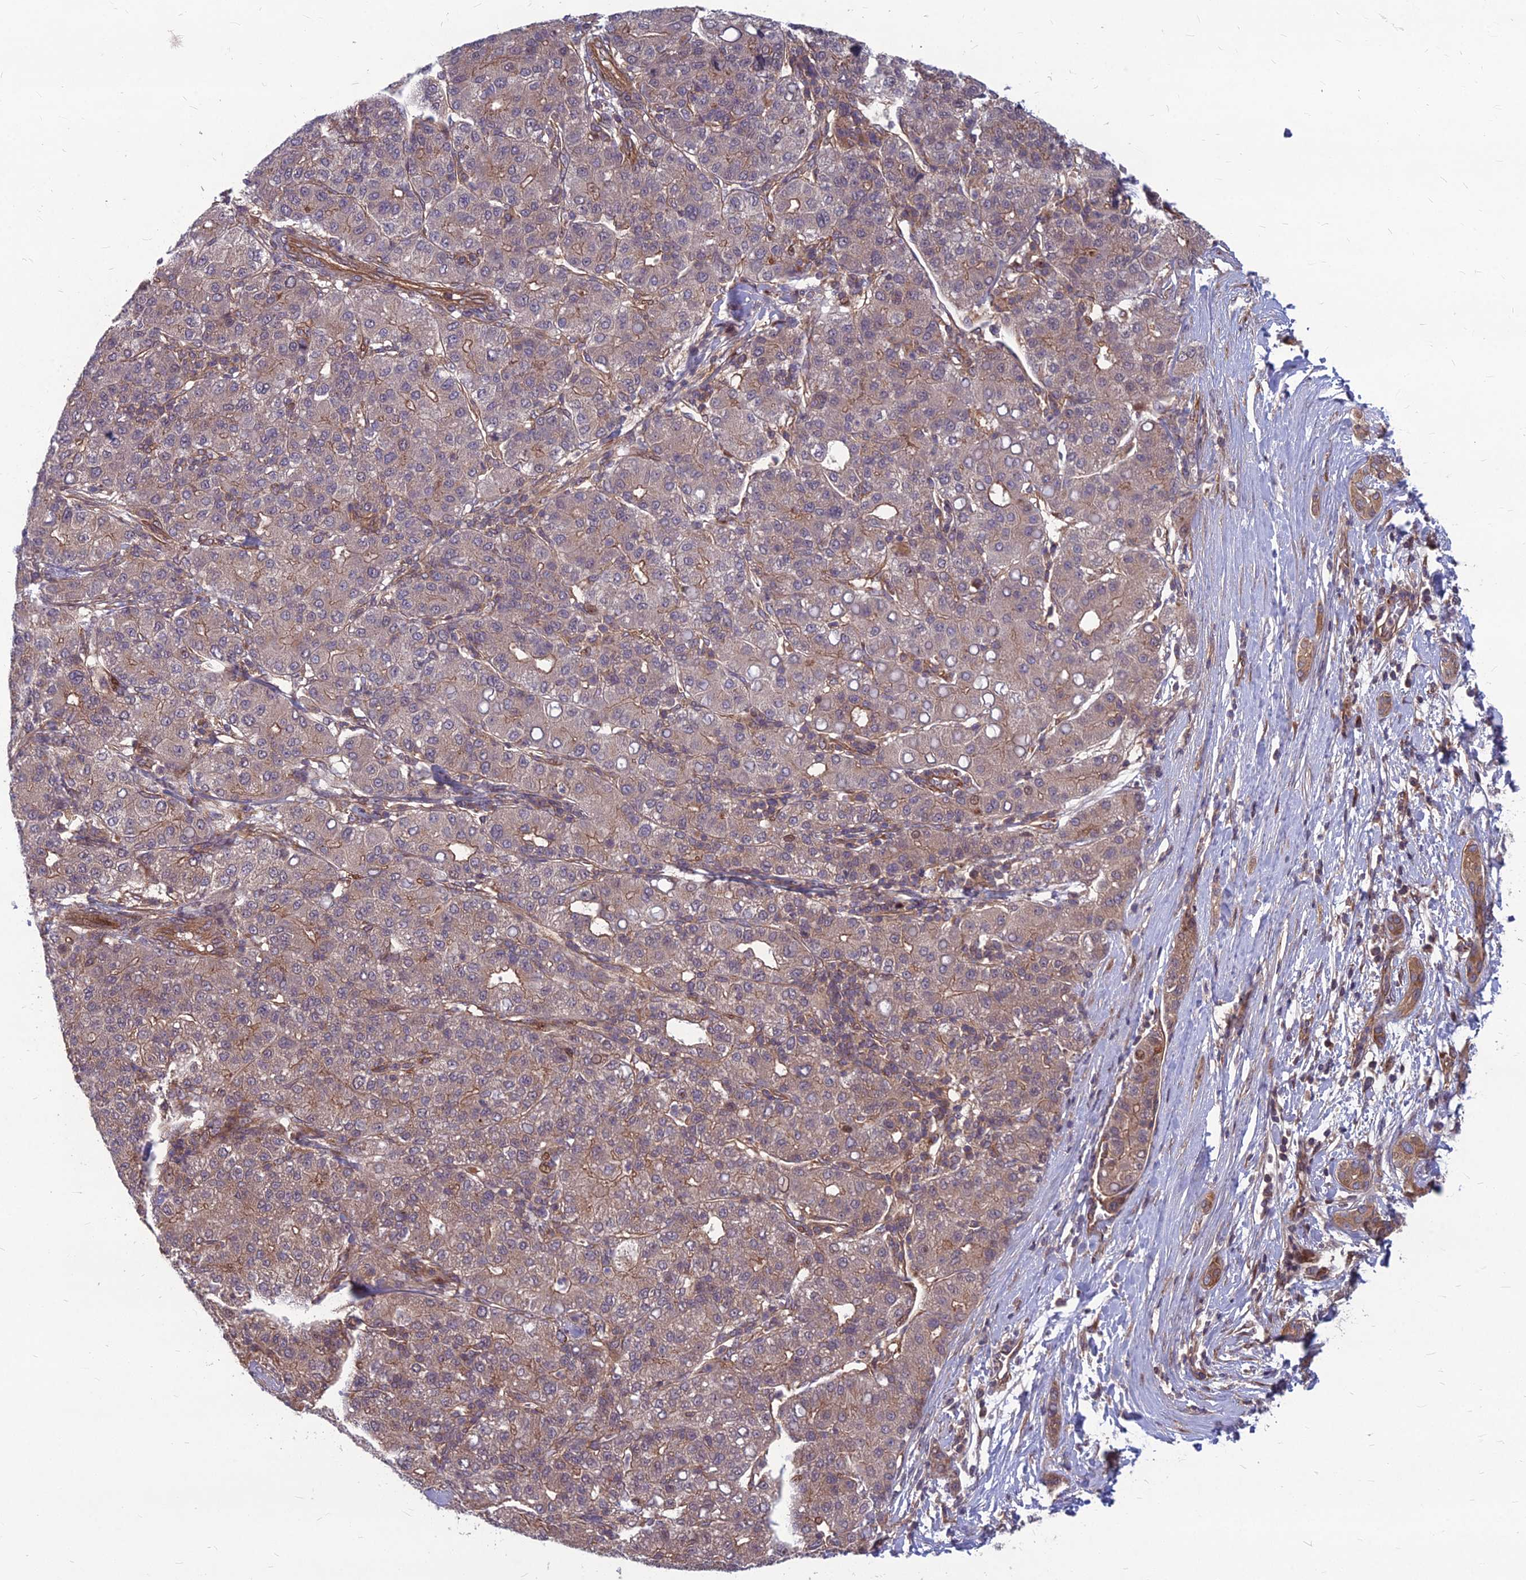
{"staining": {"intensity": "moderate", "quantity": "<25%", "location": "cytoplasmic/membranous"}, "tissue": "liver cancer", "cell_type": "Tumor cells", "image_type": "cancer", "snomed": [{"axis": "morphology", "description": "Carcinoma, Hepatocellular, NOS"}, {"axis": "topography", "description": "Liver"}], "caption": "The micrograph exhibits immunohistochemical staining of liver cancer (hepatocellular carcinoma). There is moderate cytoplasmic/membranous staining is identified in about <25% of tumor cells. The protein of interest is shown in brown color, while the nuclei are stained blue.", "gene": "MFSD8", "patient": {"sex": "male", "age": 65}}